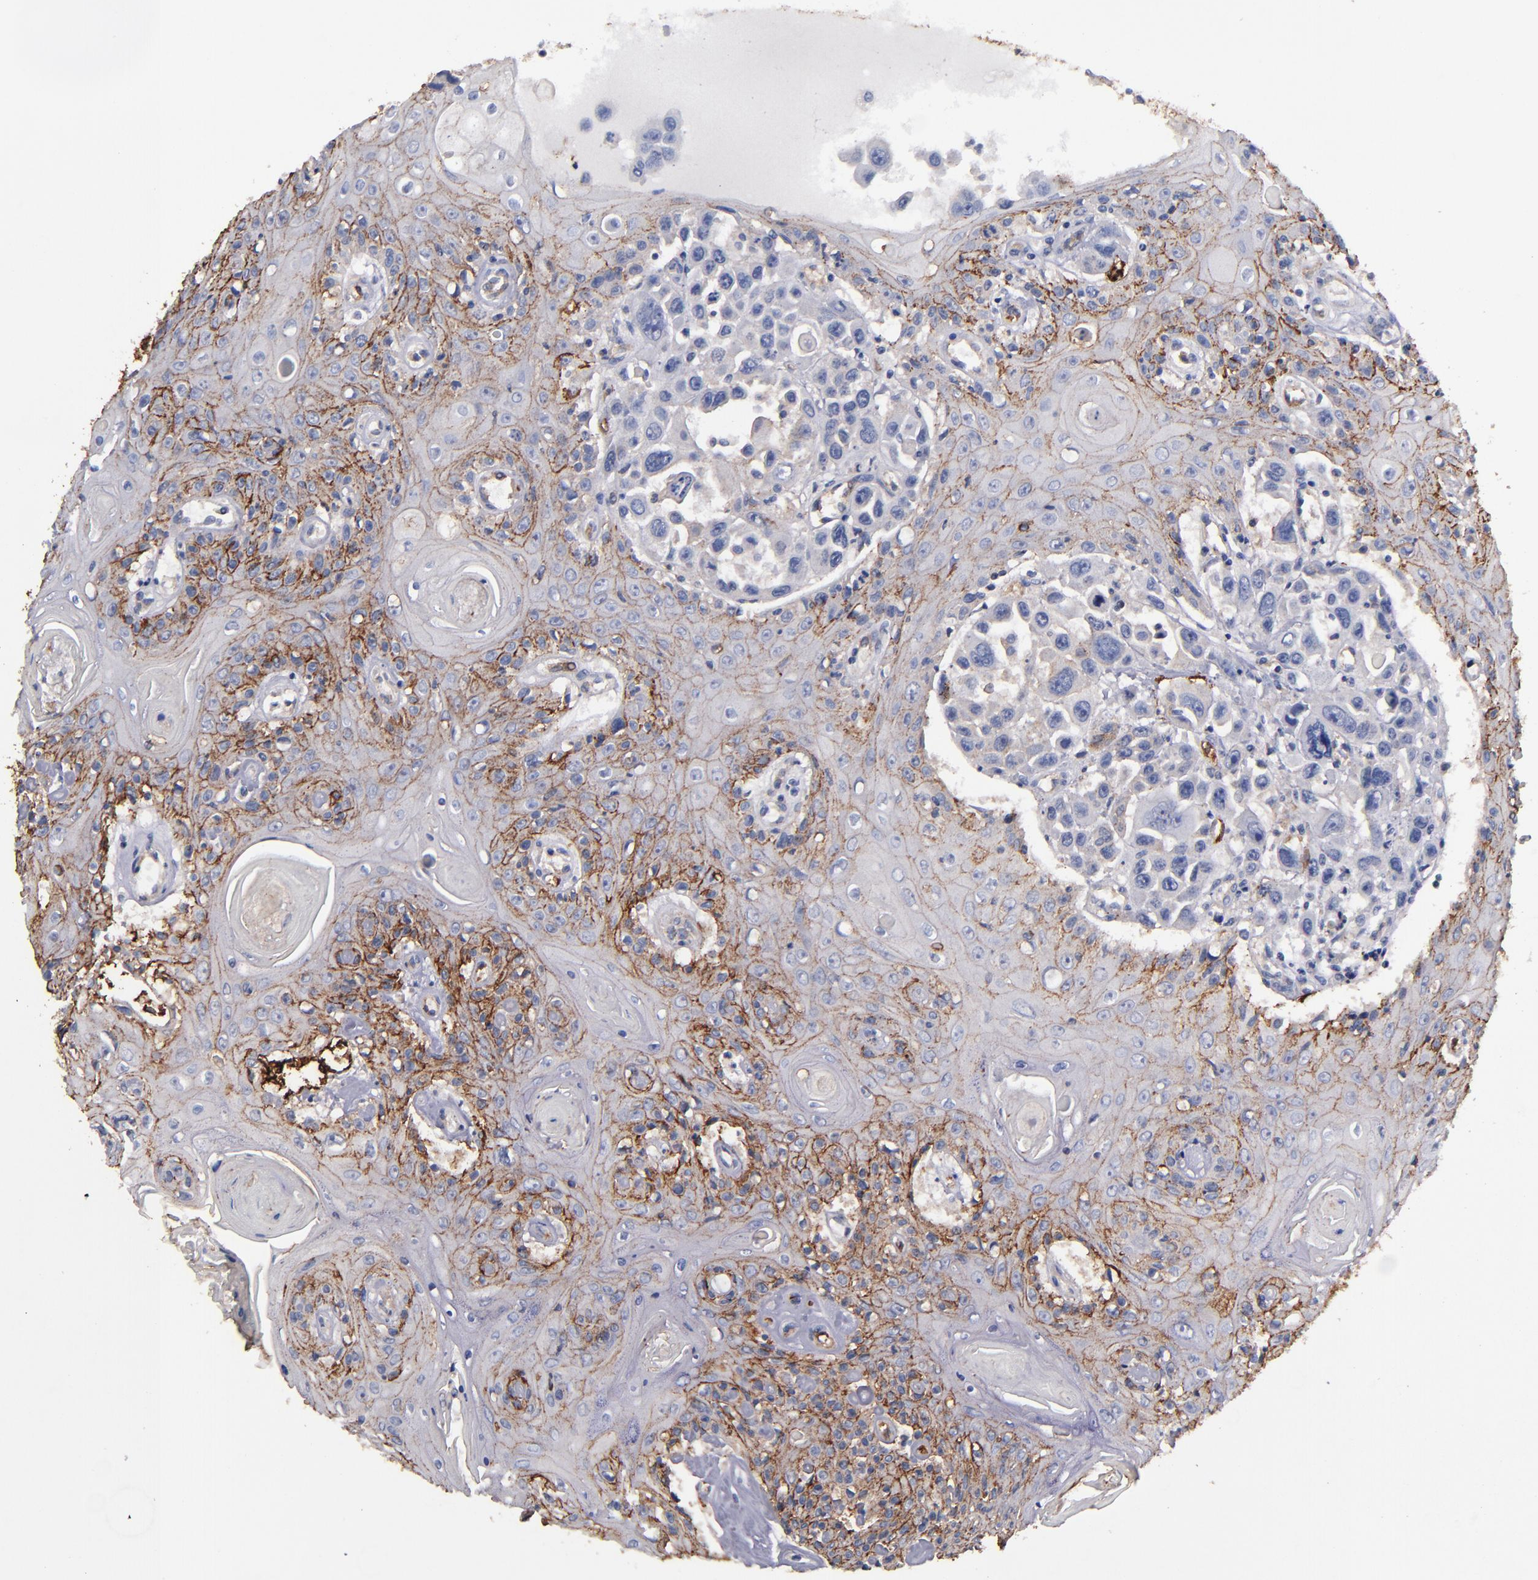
{"staining": {"intensity": "moderate", "quantity": "25%-75%", "location": "cytoplasmic/membranous"}, "tissue": "head and neck cancer", "cell_type": "Tumor cells", "image_type": "cancer", "snomed": [{"axis": "morphology", "description": "Squamous cell carcinoma, NOS"}, {"axis": "topography", "description": "Oral tissue"}, {"axis": "topography", "description": "Head-Neck"}], "caption": "The micrograph displays a brown stain indicating the presence of a protein in the cytoplasmic/membranous of tumor cells in head and neck cancer.", "gene": "CLDN5", "patient": {"sex": "female", "age": 76}}